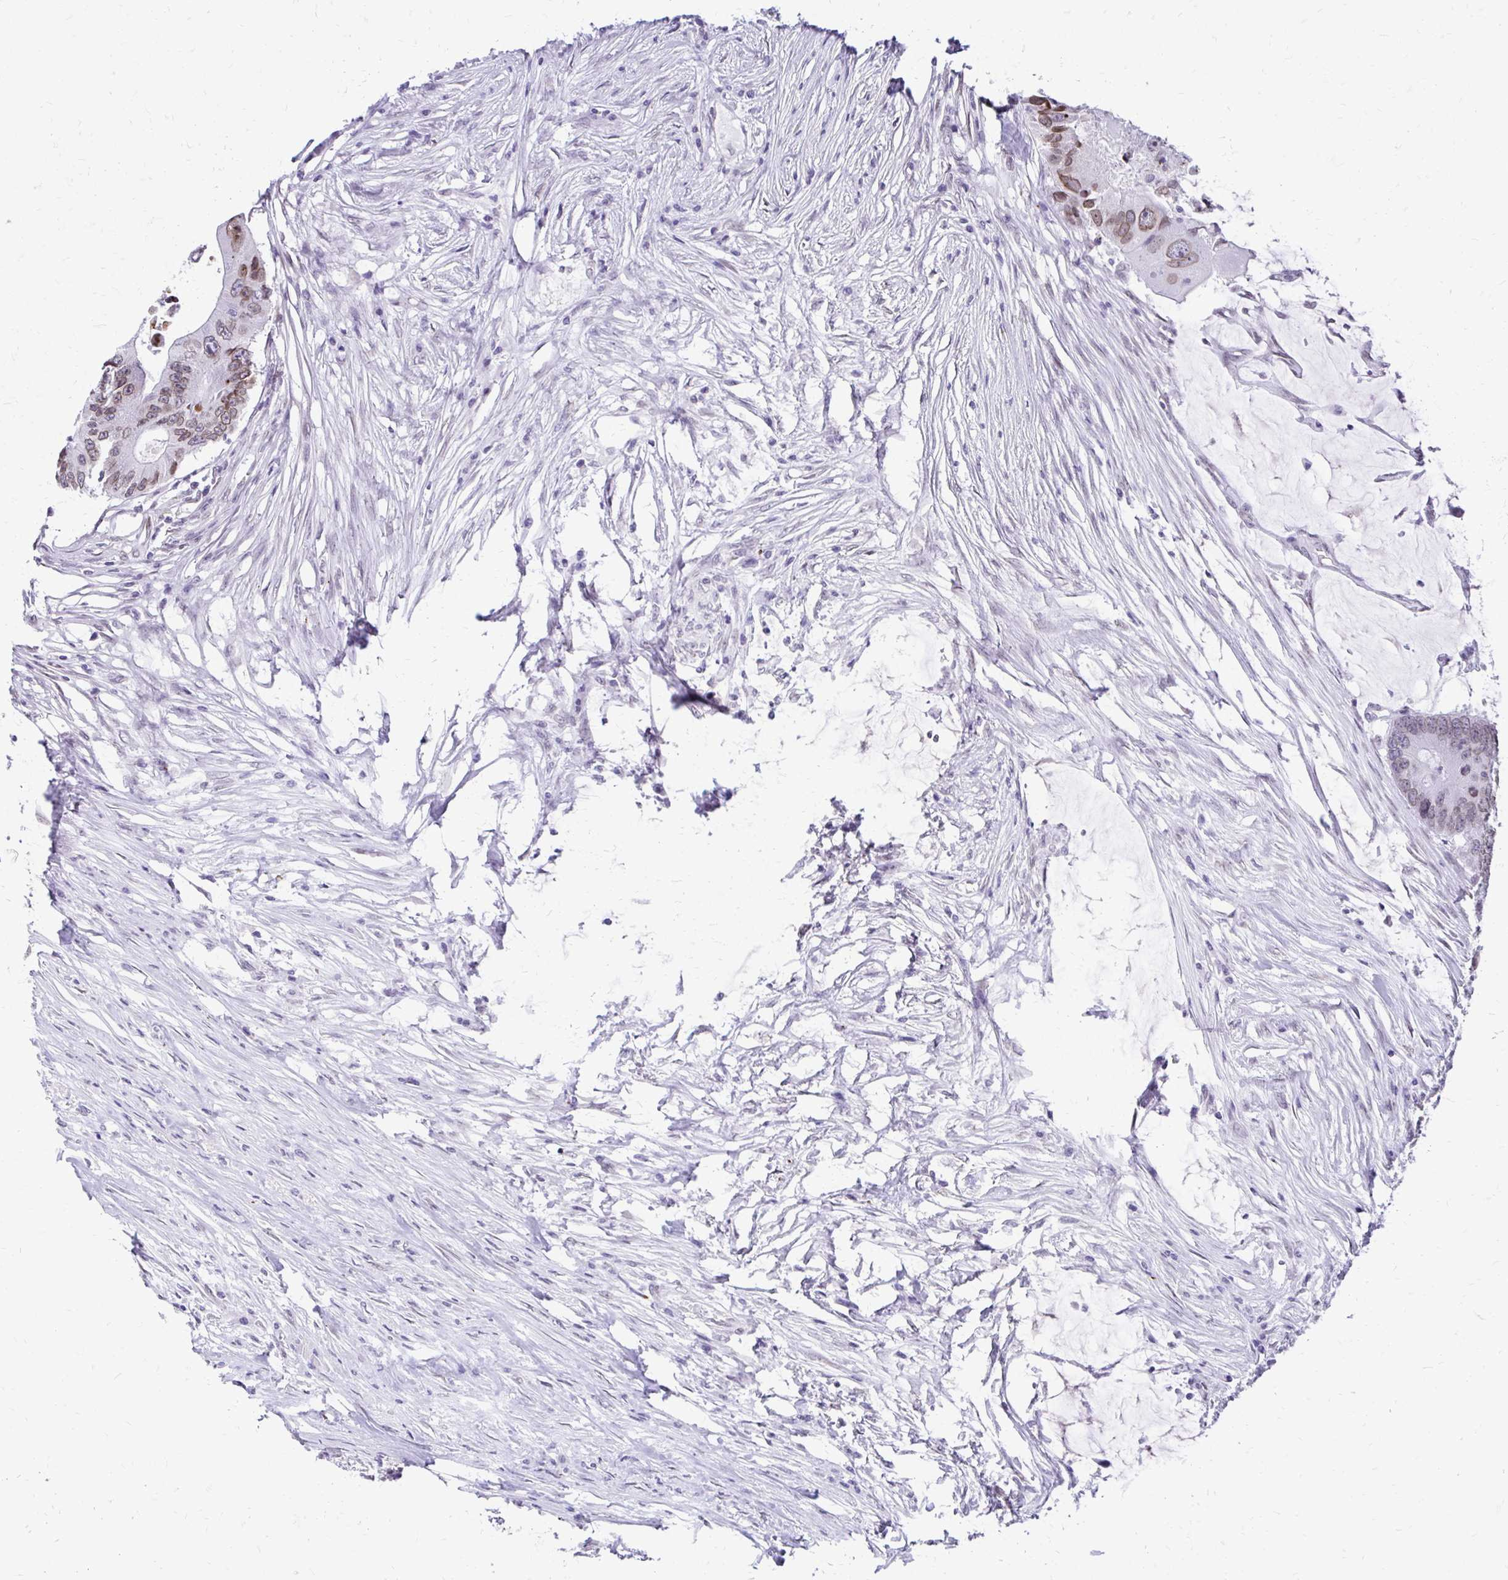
{"staining": {"intensity": "moderate", "quantity": "25%-75%", "location": "cytoplasmic/membranous,nuclear"}, "tissue": "colorectal cancer", "cell_type": "Tumor cells", "image_type": "cancer", "snomed": [{"axis": "morphology", "description": "Adenocarcinoma, NOS"}, {"axis": "topography", "description": "Colon"}], "caption": "A histopathology image of colorectal cancer (adenocarcinoma) stained for a protein demonstrates moderate cytoplasmic/membranous and nuclear brown staining in tumor cells.", "gene": "BANF1", "patient": {"sex": "male", "age": 71}}